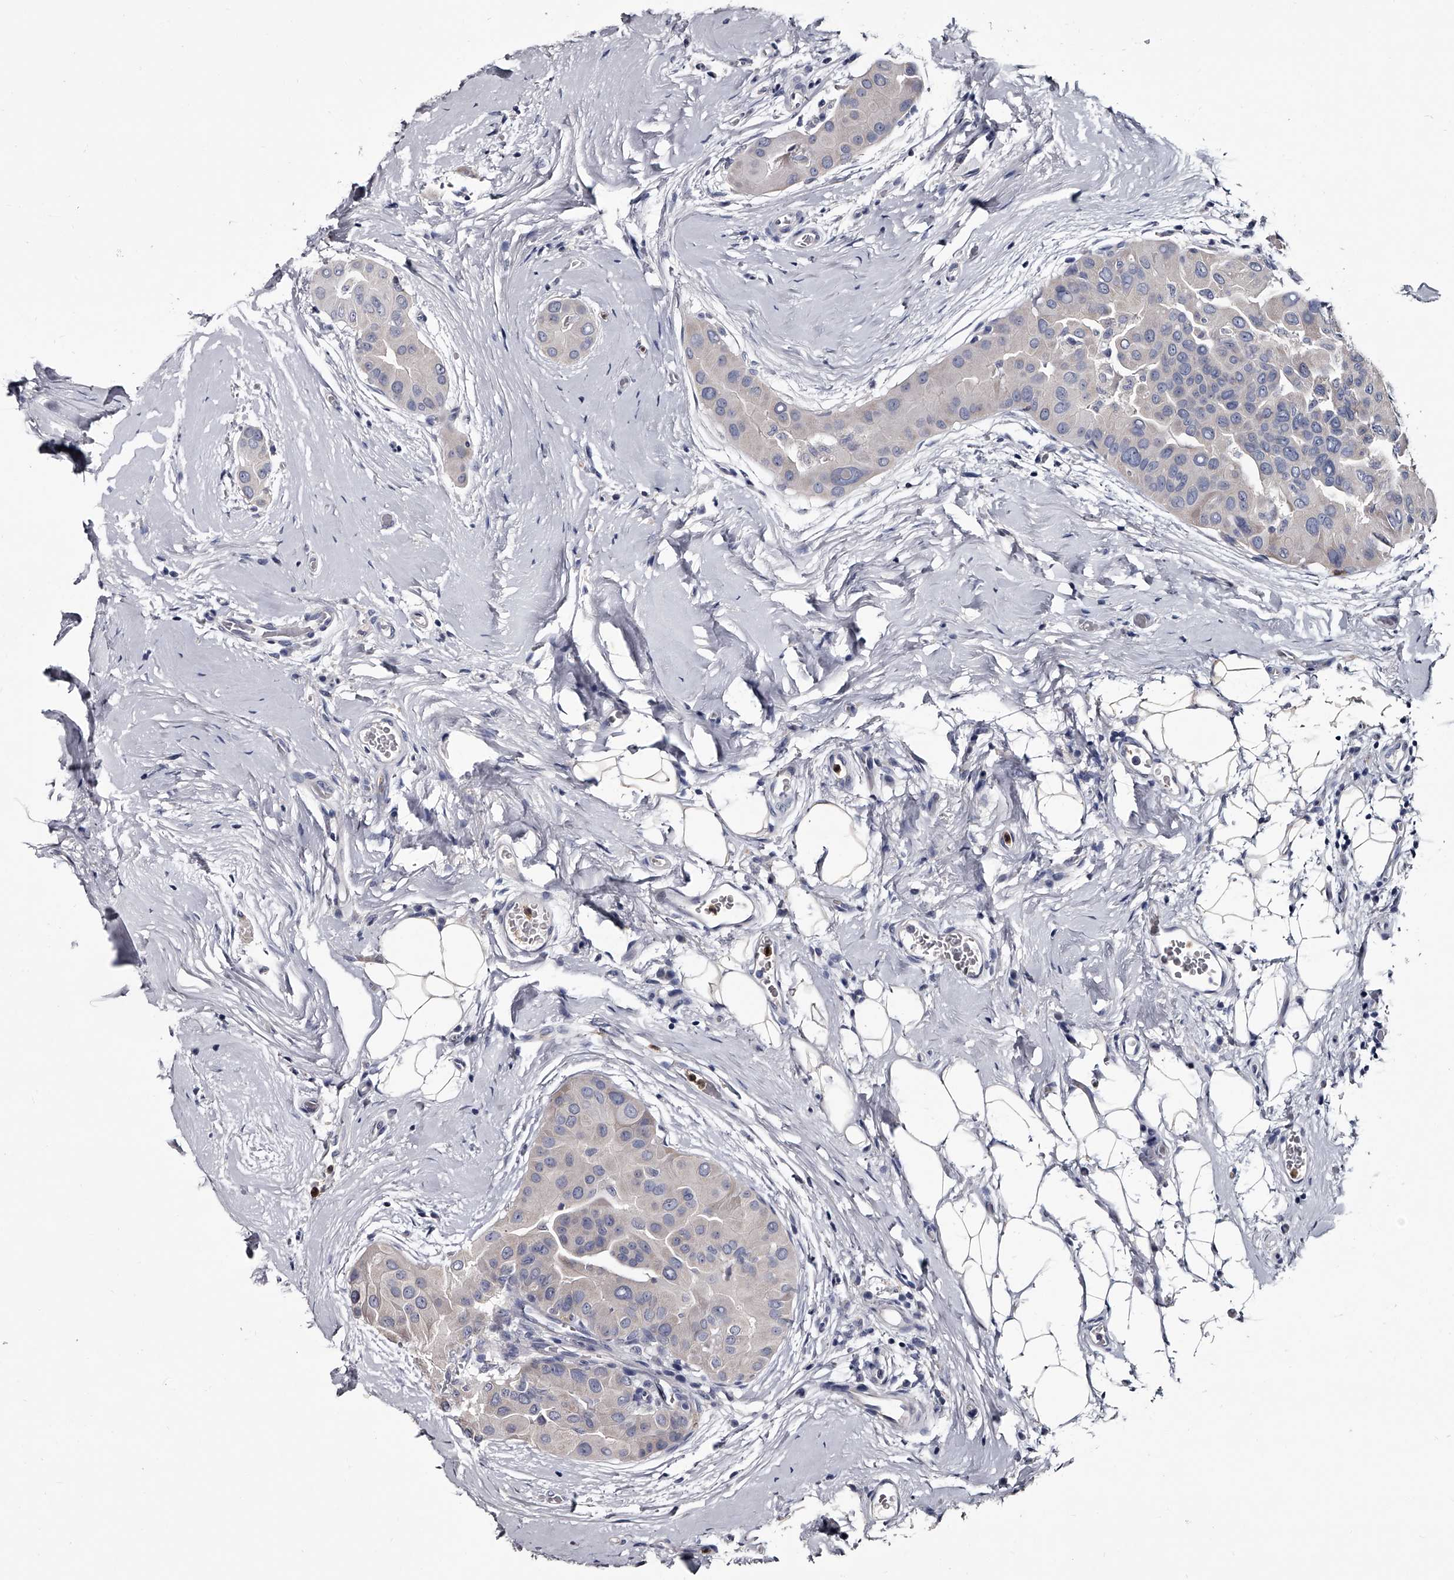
{"staining": {"intensity": "negative", "quantity": "none", "location": "none"}, "tissue": "thyroid cancer", "cell_type": "Tumor cells", "image_type": "cancer", "snomed": [{"axis": "morphology", "description": "Papillary adenocarcinoma, NOS"}, {"axis": "topography", "description": "Thyroid gland"}], "caption": "This is an immunohistochemistry photomicrograph of thyroid papillary adenocarcinoma. There is no staining in tumor cells.", "gene": "GAPVD1", "patient": {"sex": "male", "age": 33}}